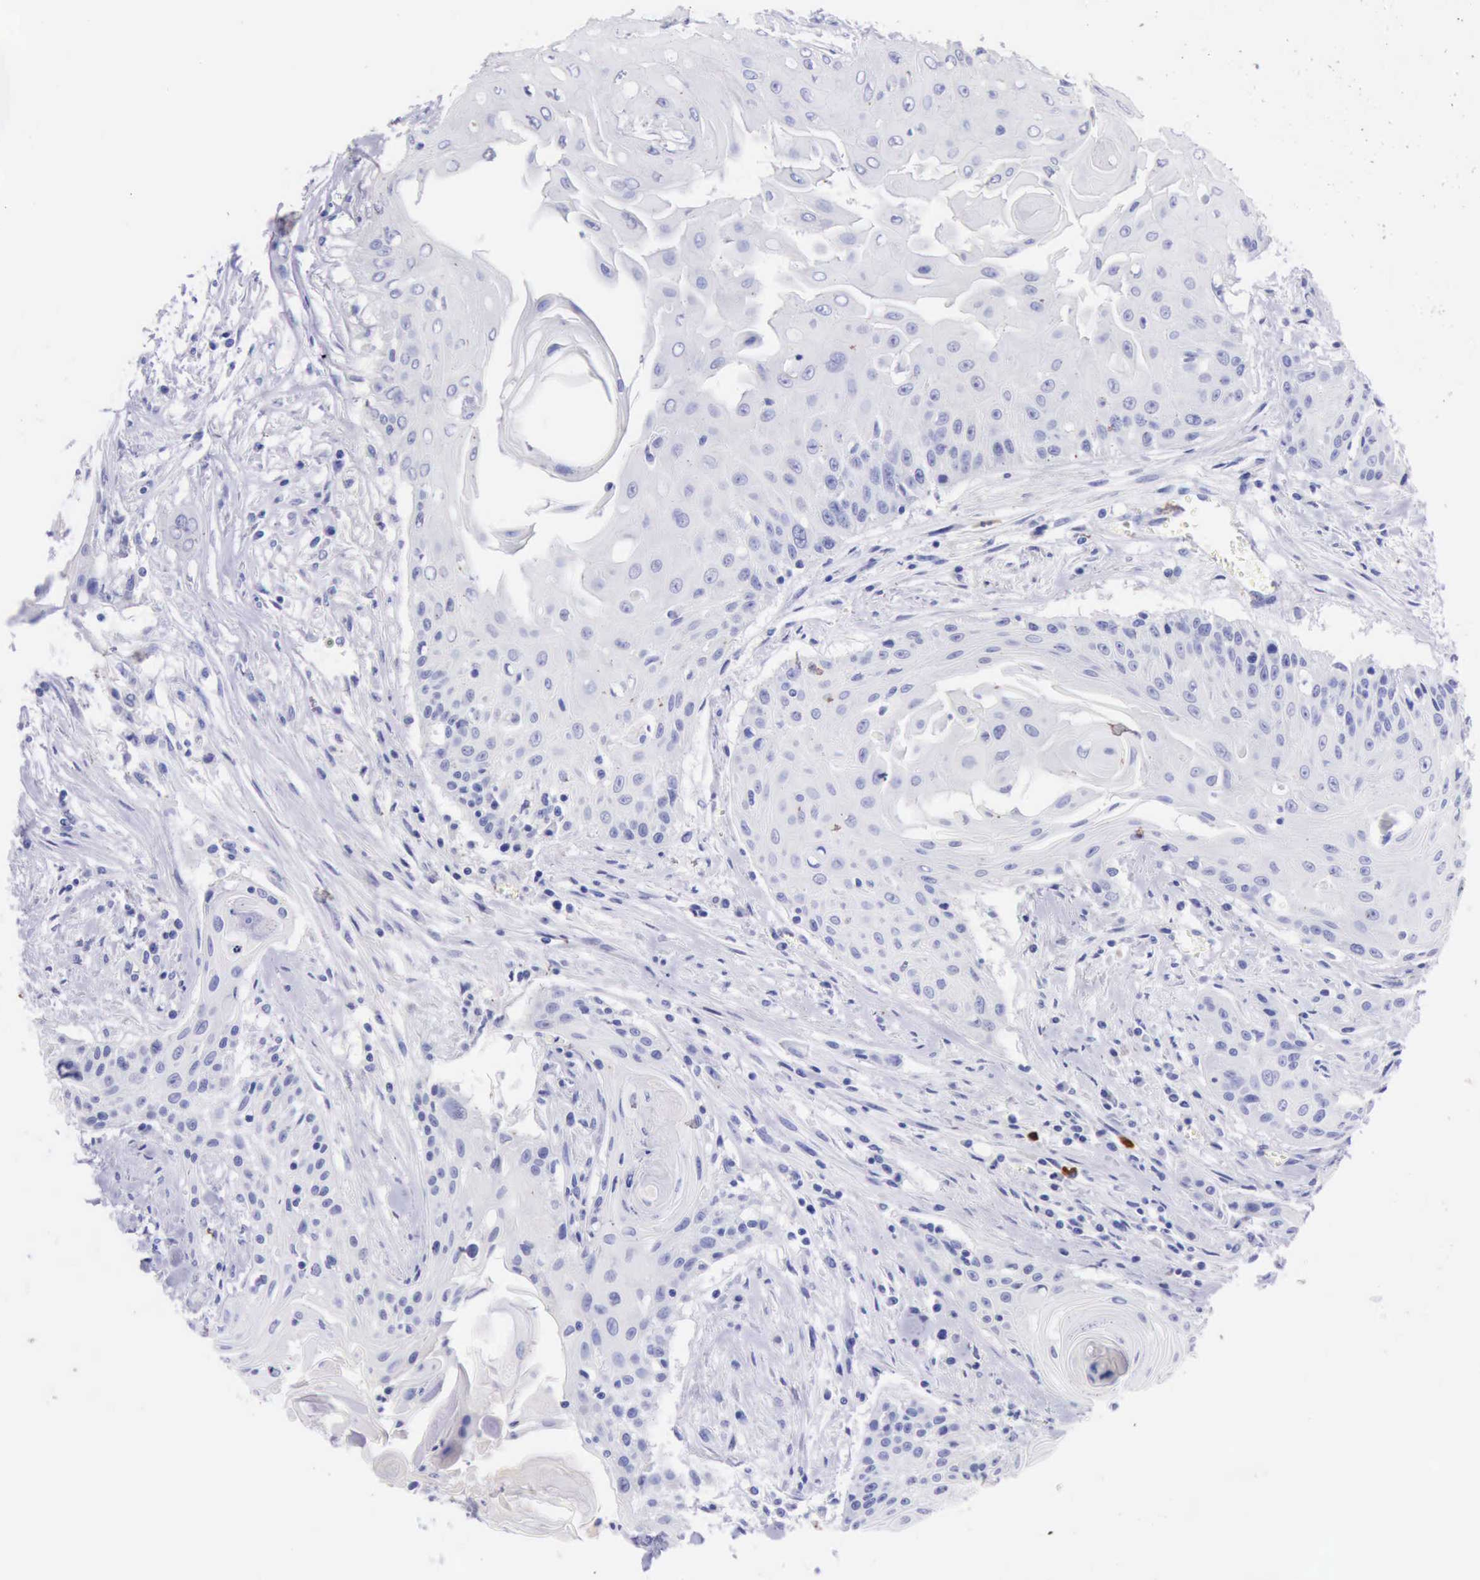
{"staining": {"intensity": "negative", "quantity": "none", "location": "none"}, "tissue": "head and neck cancer", "cell_type": "Tumor cells", "image_type": "cancer", "snomed": [{"axis": "morphology", "description": "Squamous cell carcinoma, NOS"}, {"axis": "morphology", "description": "Squamous cell carcinoma, metastatic, NOS"}, {"axis": "topography", "description": "Lymph node"}, {"axis": "topography", "description": "Salivary gland"}, {"axis": "topography", "description": "Head-Neck"}], "caption": "Tumor cells are negative for brown protein staining in metastatic squamous cell carcinoma (head and neck).", "gene": "KRT8", "patient": {"sex": "female", "age": 74}}